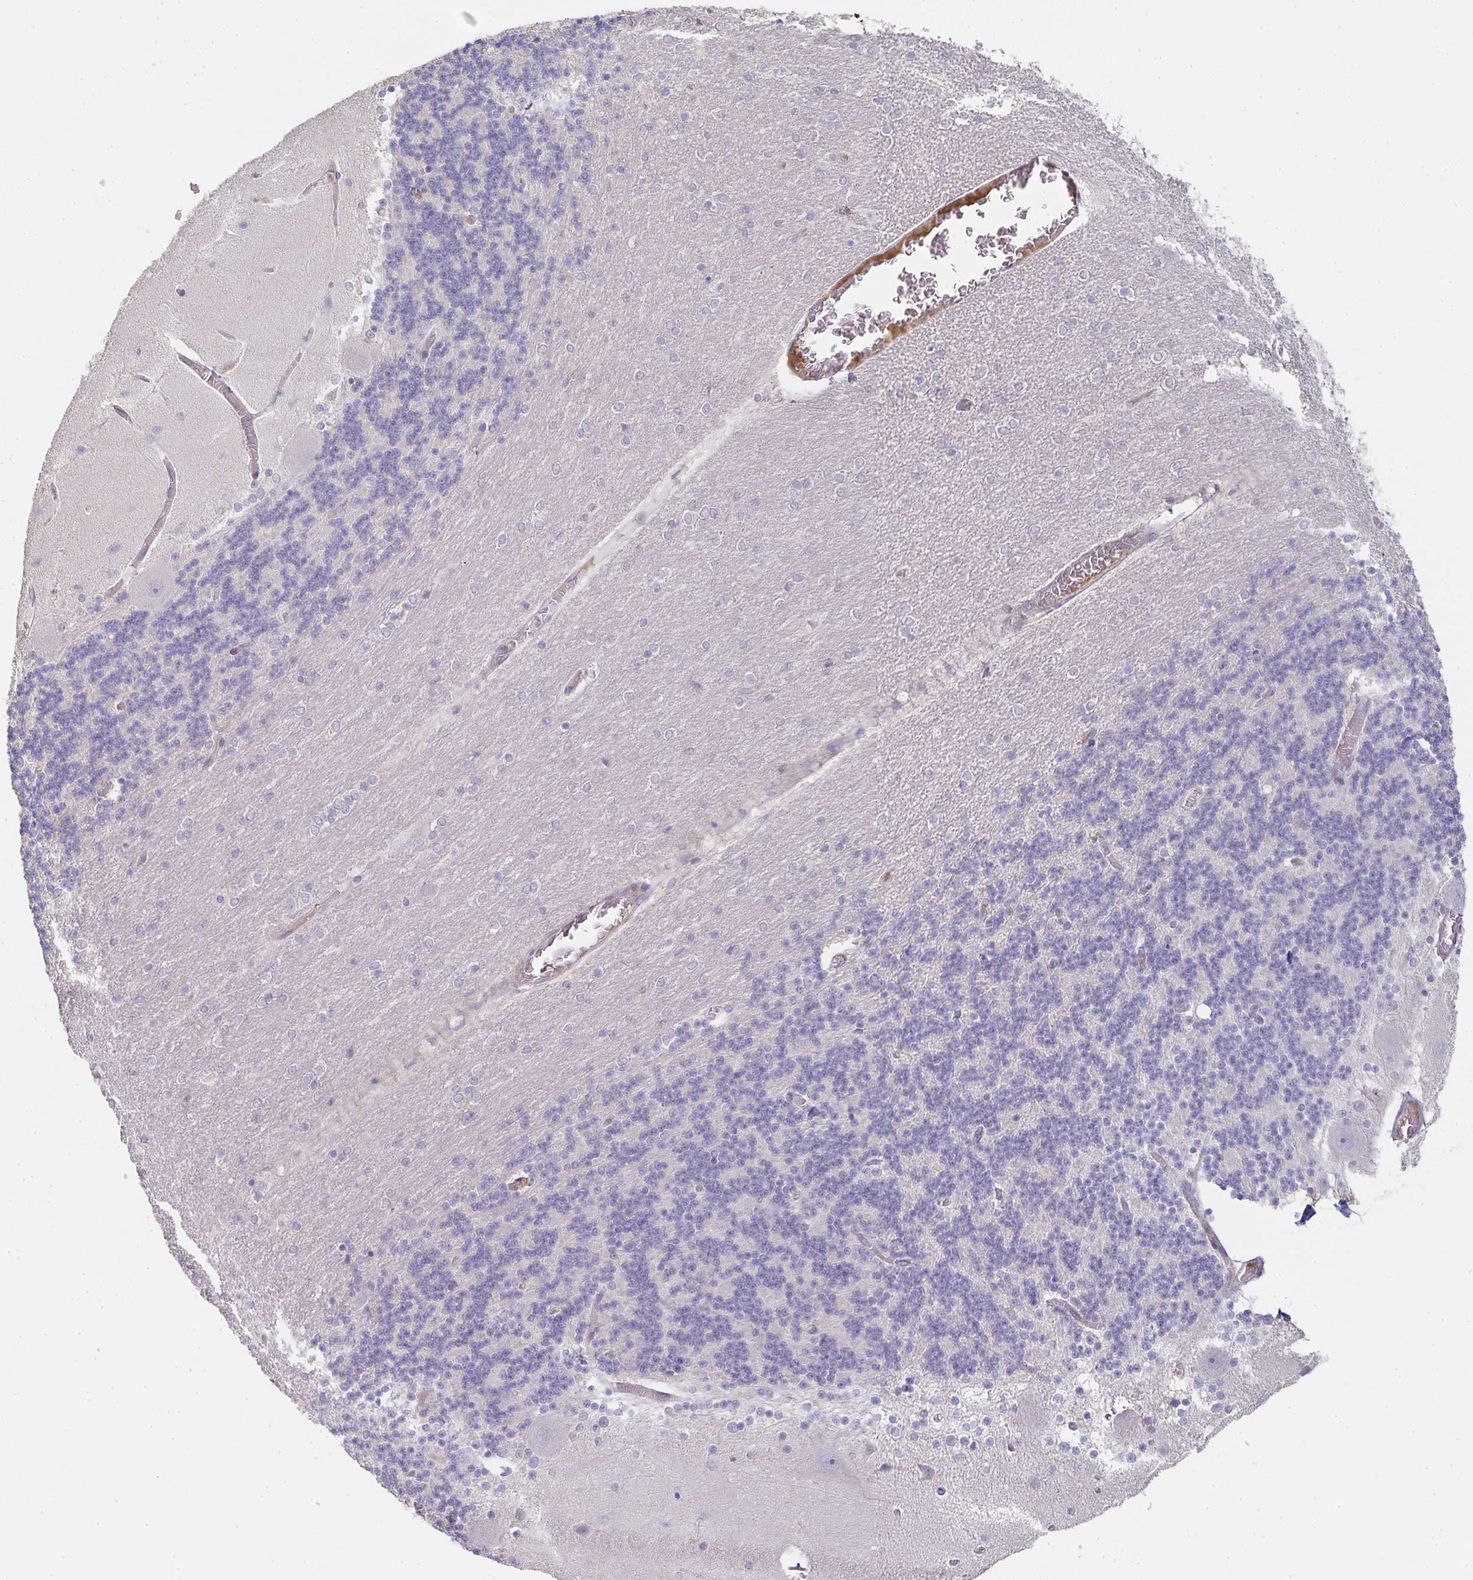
{"staining": {"intensity": "negative", "quantity": "none", "location": "none"}, "tissue": "cerebellum", "cell_type": "Cells in granular layer", "image_type": "normal", "snomed": [{"axis": "morphology", "description": "Normal tissue, NOS"}, {"axis": "topography", "description": "Cerebellum"}], "caption": "Histopathology image shows no significant protein expression in cells in granular layer of normal cerebellum.", "gene": "GATA3", "patient": {"sex": "female", "age": 54}}